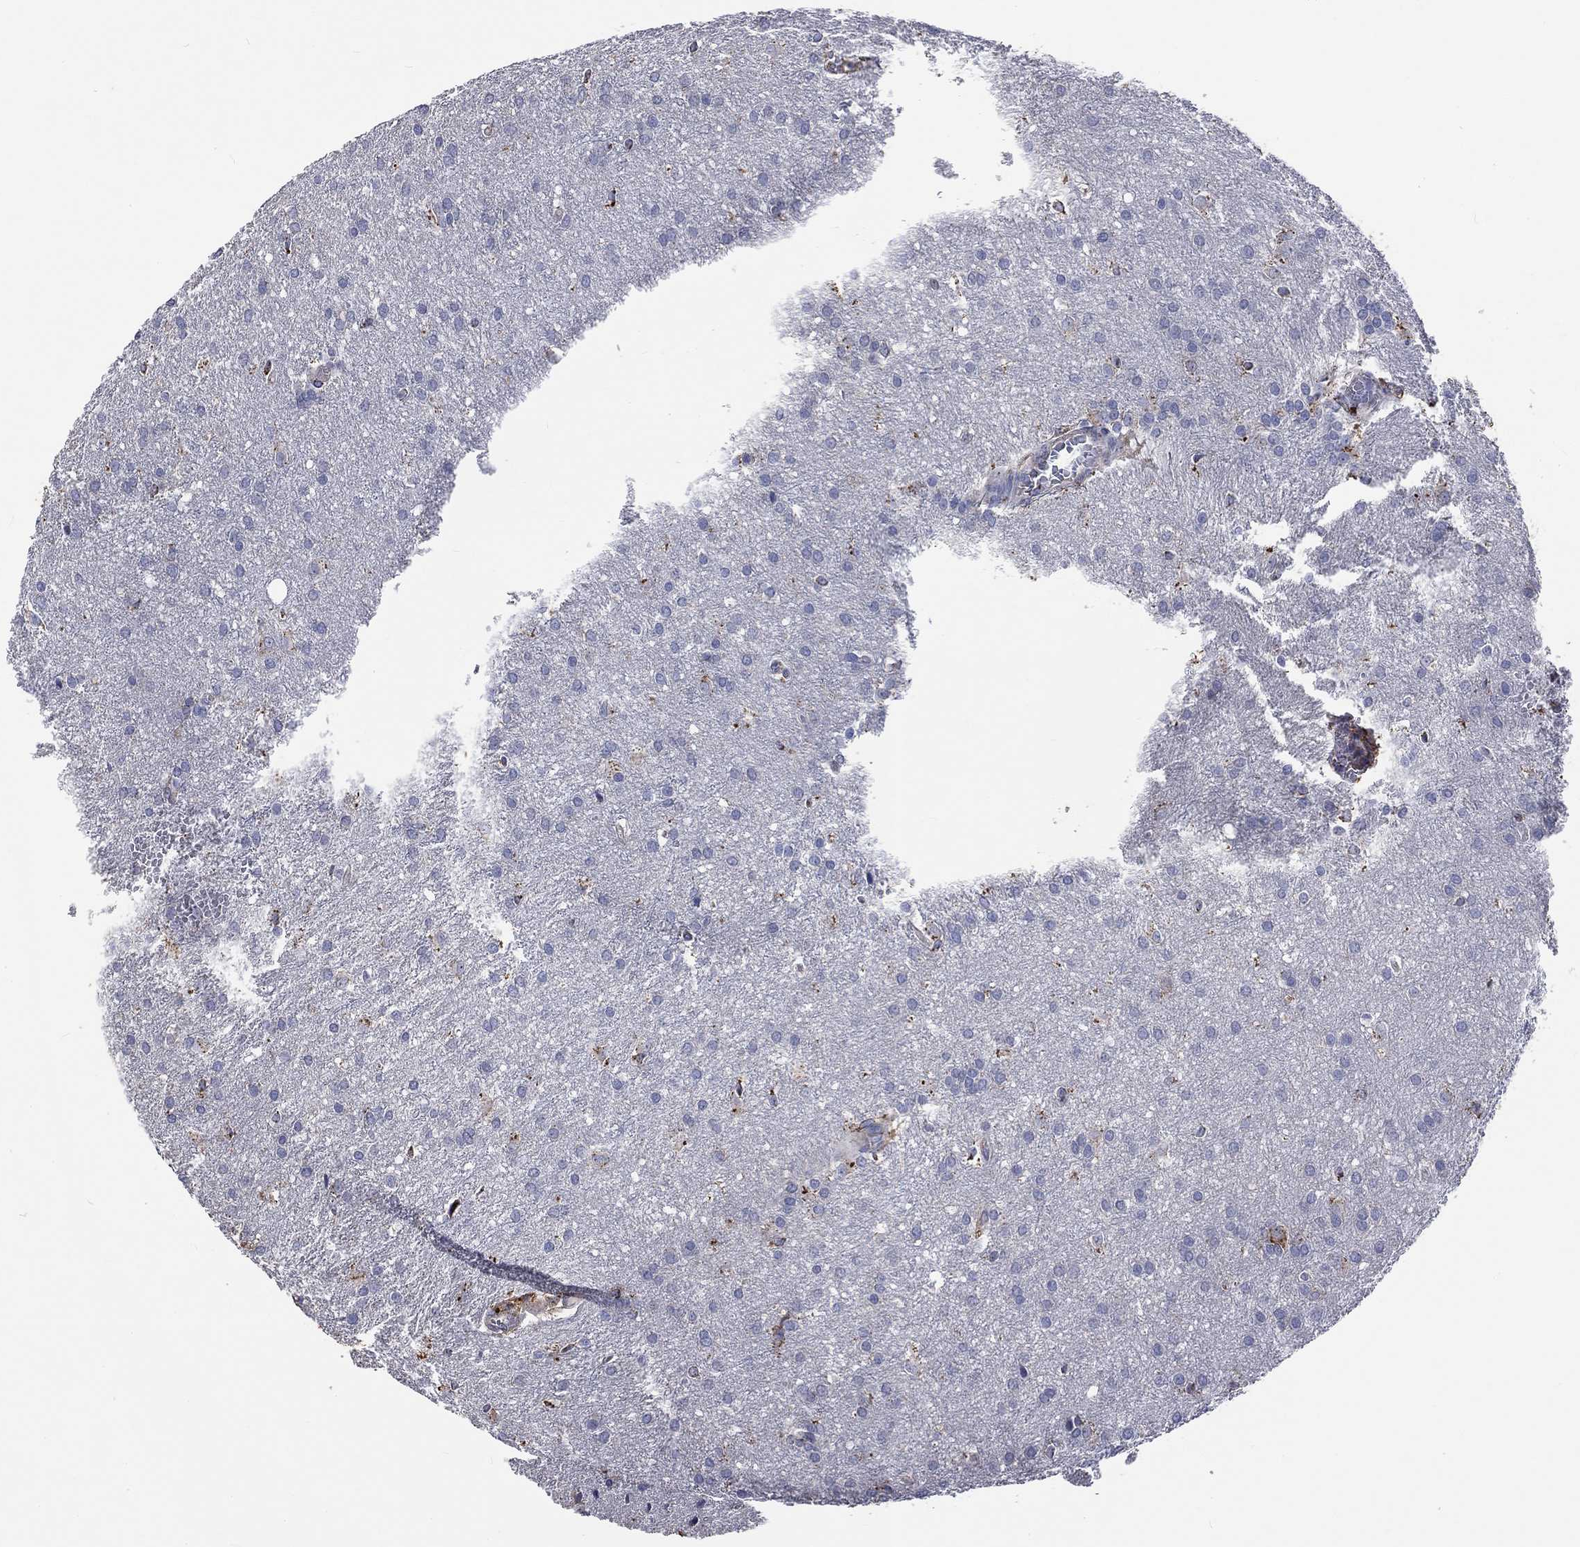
{"staining": {"intensity": "strong", "quantity": "<25%", "location": "cytoplasmic/membranous"}, "tissue": "glioma", "cell_type": "Tumor cells", "image_type": "cancer", "snomed": [{"axis": "morphology", "description": "Glioma, malignant, Low grade"}, {"axis": "topography", "description": "Brain"}], "caption": "High-magnification brightfield microscopy of malignant low-grade glioma stained with DAB (brown) and counterstained with hematoxylin (blue). tumor cells exhibit strong cytoplasmic/membranous positivity is identified in about<25% of cells.", "gene": "CTSB", "patient": {"sex": "female", "age": 32}}